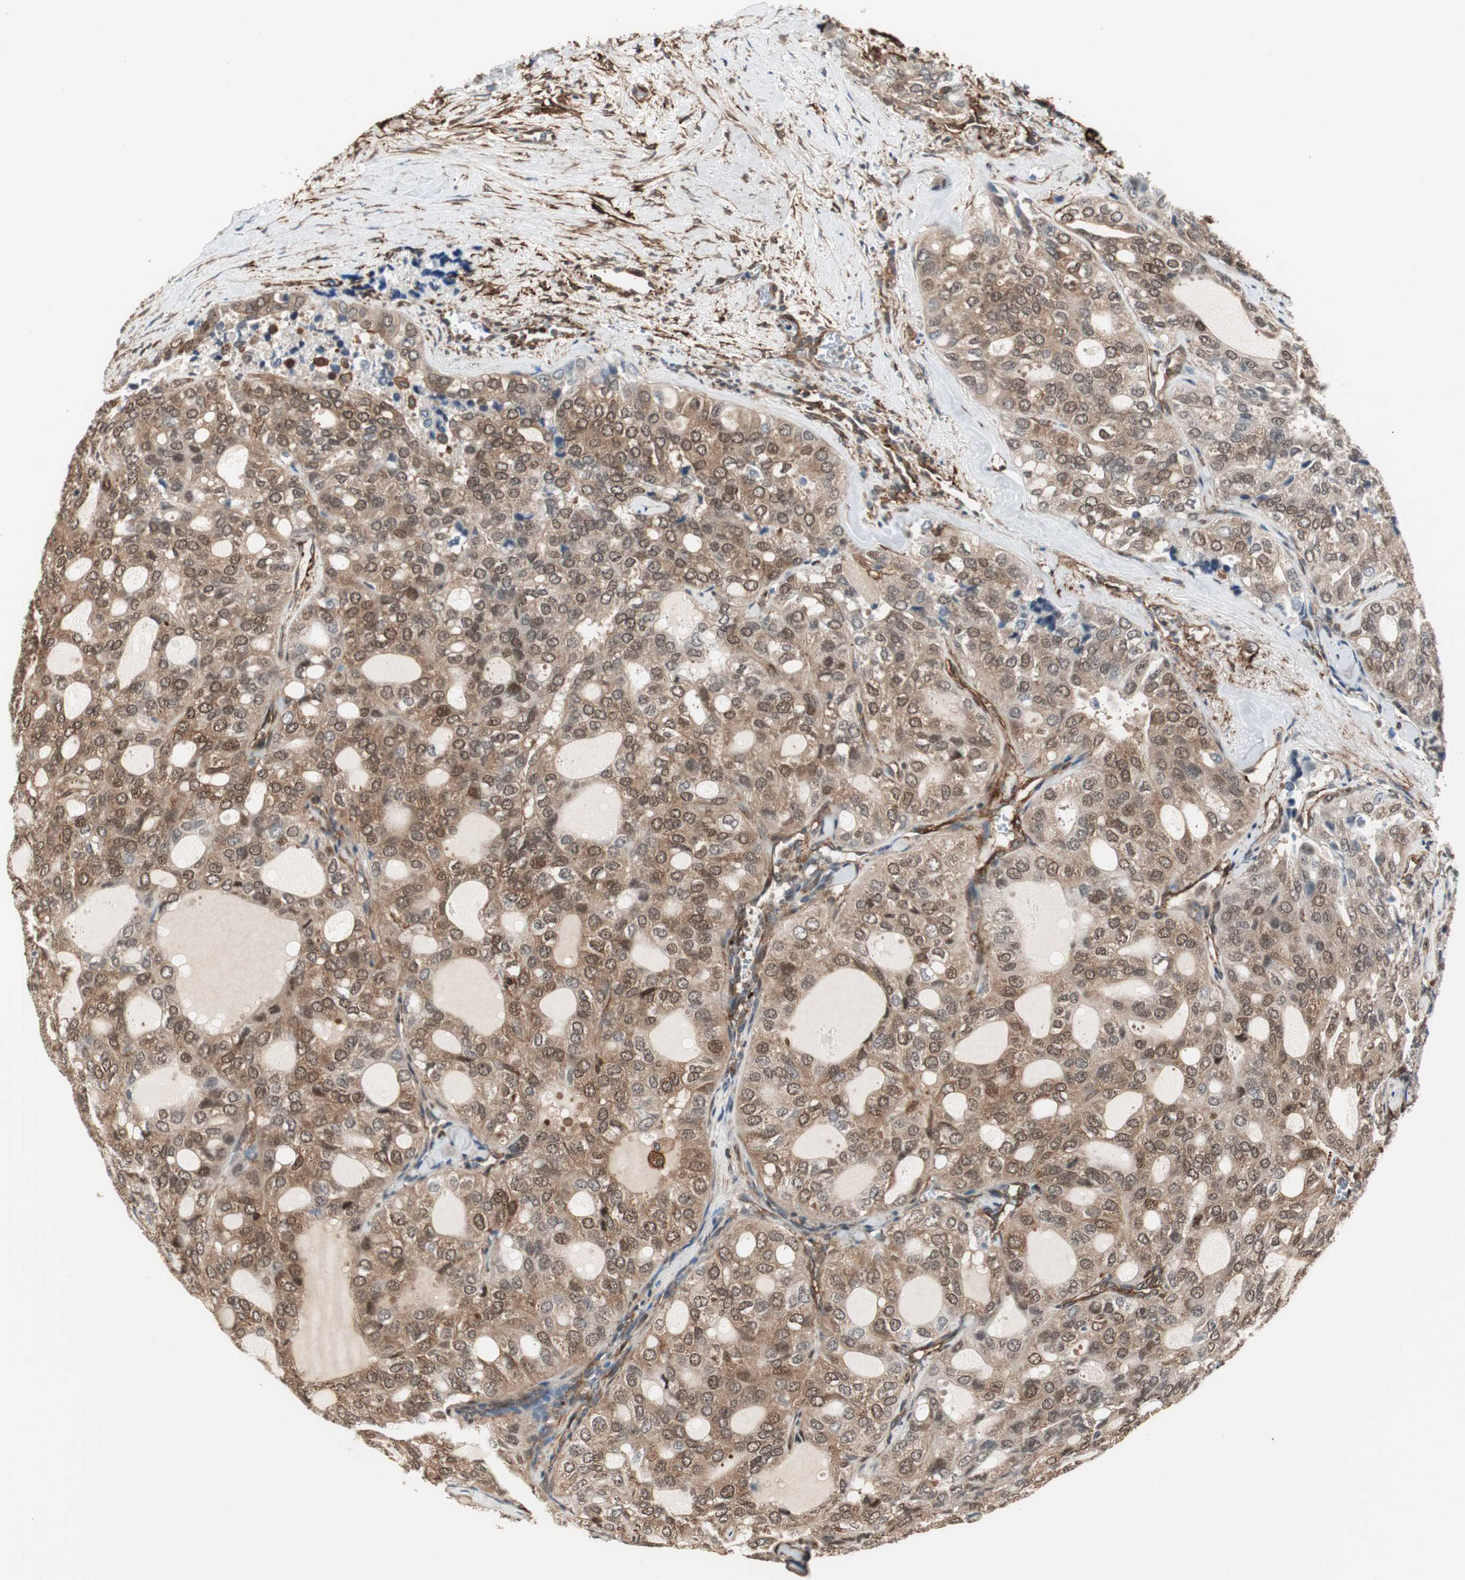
{"staining": {"intensity": "moderate", "quantity": ">75%", "location": "cytoplasmic/membranous"}, "tissue": "thyroid cancer", "cell_type": "Tumor cells", "image_type": "cancer", "snomed": [{"axis": "morphology", "description": "Follicular adenoma carcinoma, NOS"}, {"axis": "topography", "description": "Thyroid gland"}], "caption": "Tumor cells demonstrate moderate cytoplasmic/membranous positivity in about >75% of cells in thyroid cancer (follicular adenoma carcinoma). (DAB IHC, brown staining for protein, blue staining for nuclei).", "gene": "PTPN11", "patient": {"sex": "male", "age": 75}}